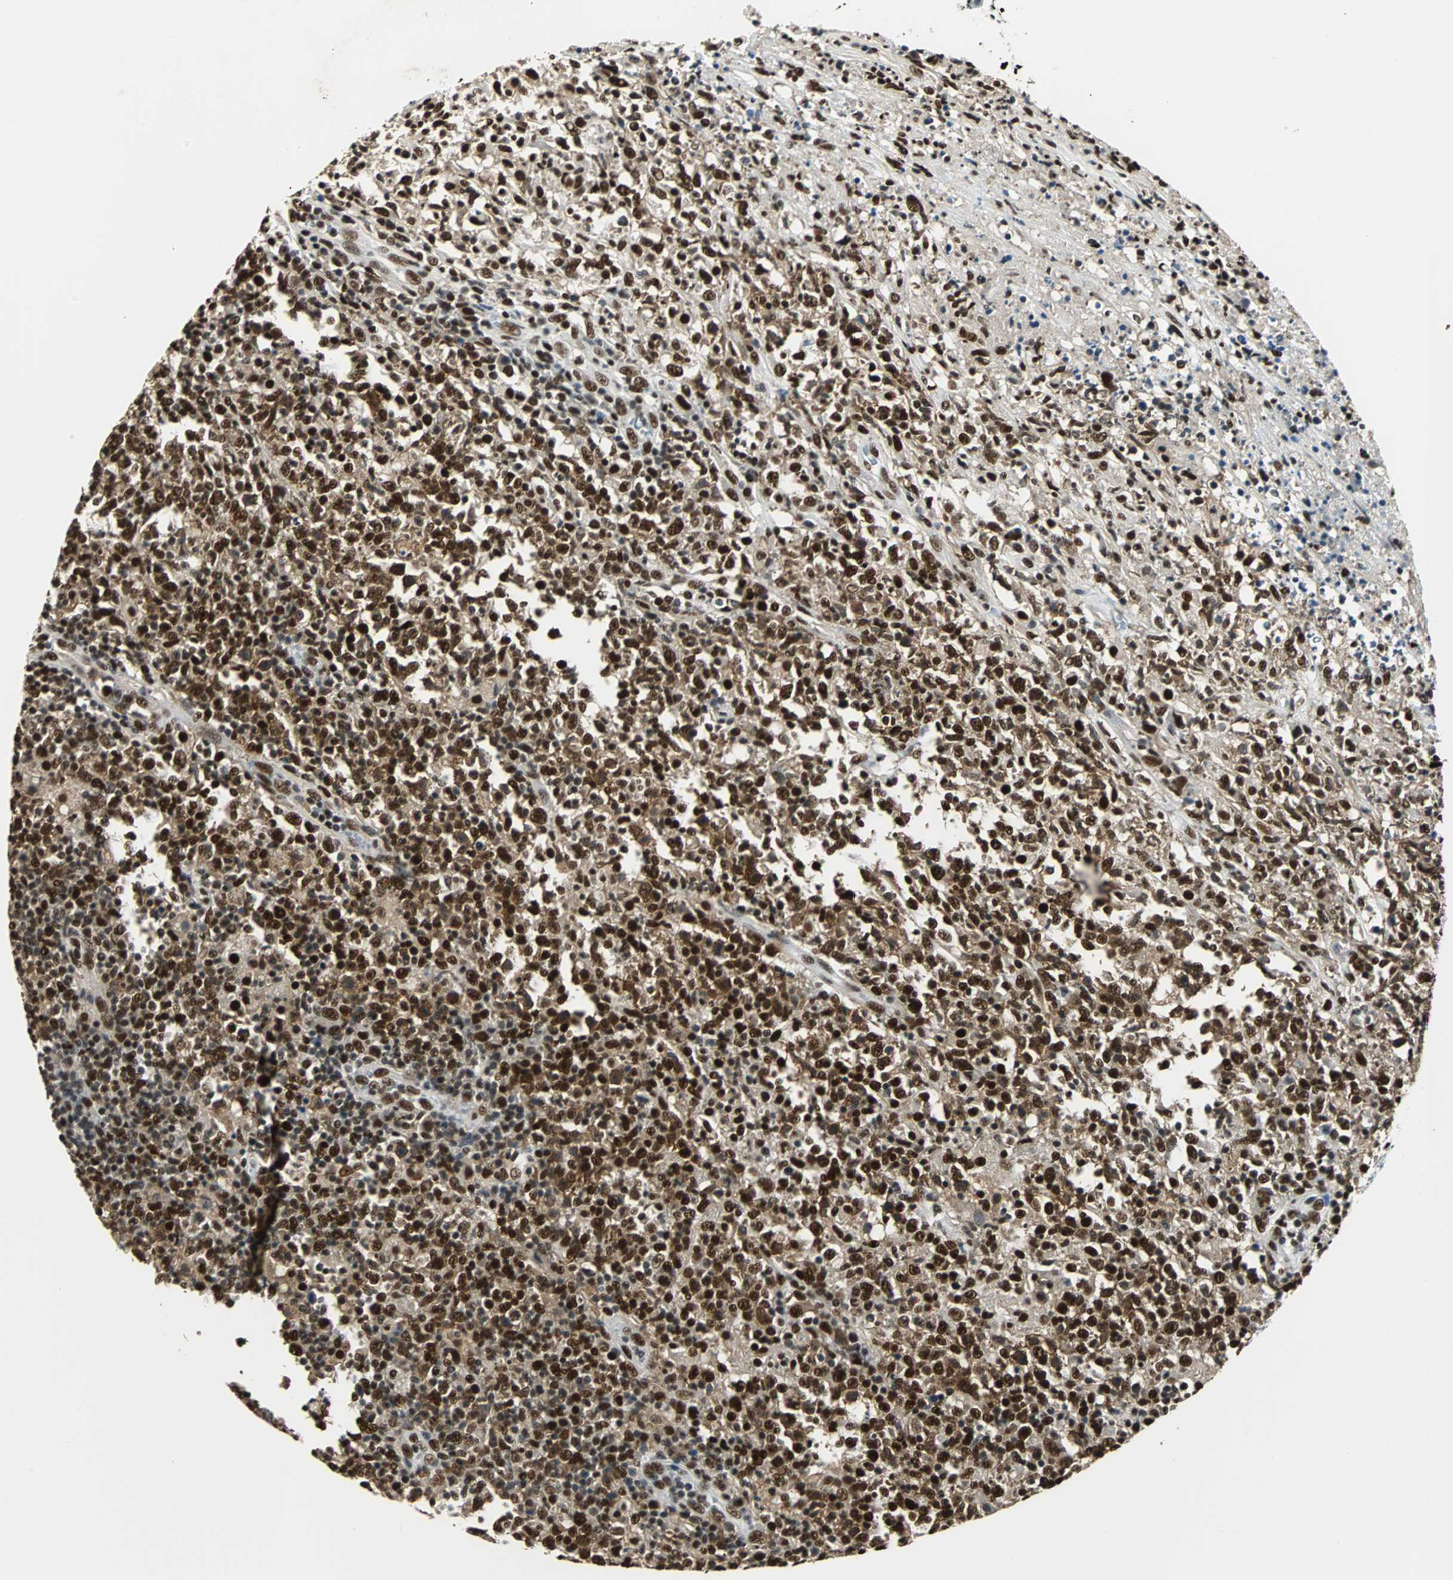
{"staining": {"intensity": "strong", "quantity": ">75%", "location": "cytoplasmic/membranous,nuclear"}, "tissue": "lymphoma", "cell_type": "Tumor cells", "image_type": "cancer", "snomed": [{"axis": "morphology", "description": "Malignant lymphoma, non-Hodgkin's type, High grade"}, {"axis": "topography", "description": "Lymph node"}], "caption": "Immunohistochemical staining of lymphoma displays high levels of strong cytoplasmic/membranous and nuclear protein expression in approximately >75% of tumor cells. The protein is stained brown, and the nuclei are stained in blue (DAB (3,3'-diaminobenzidine) IHC with brightfield microscopy, high magnification).", "gene": "XRCC4", "patient": {"sex": "female", "age": 84}}